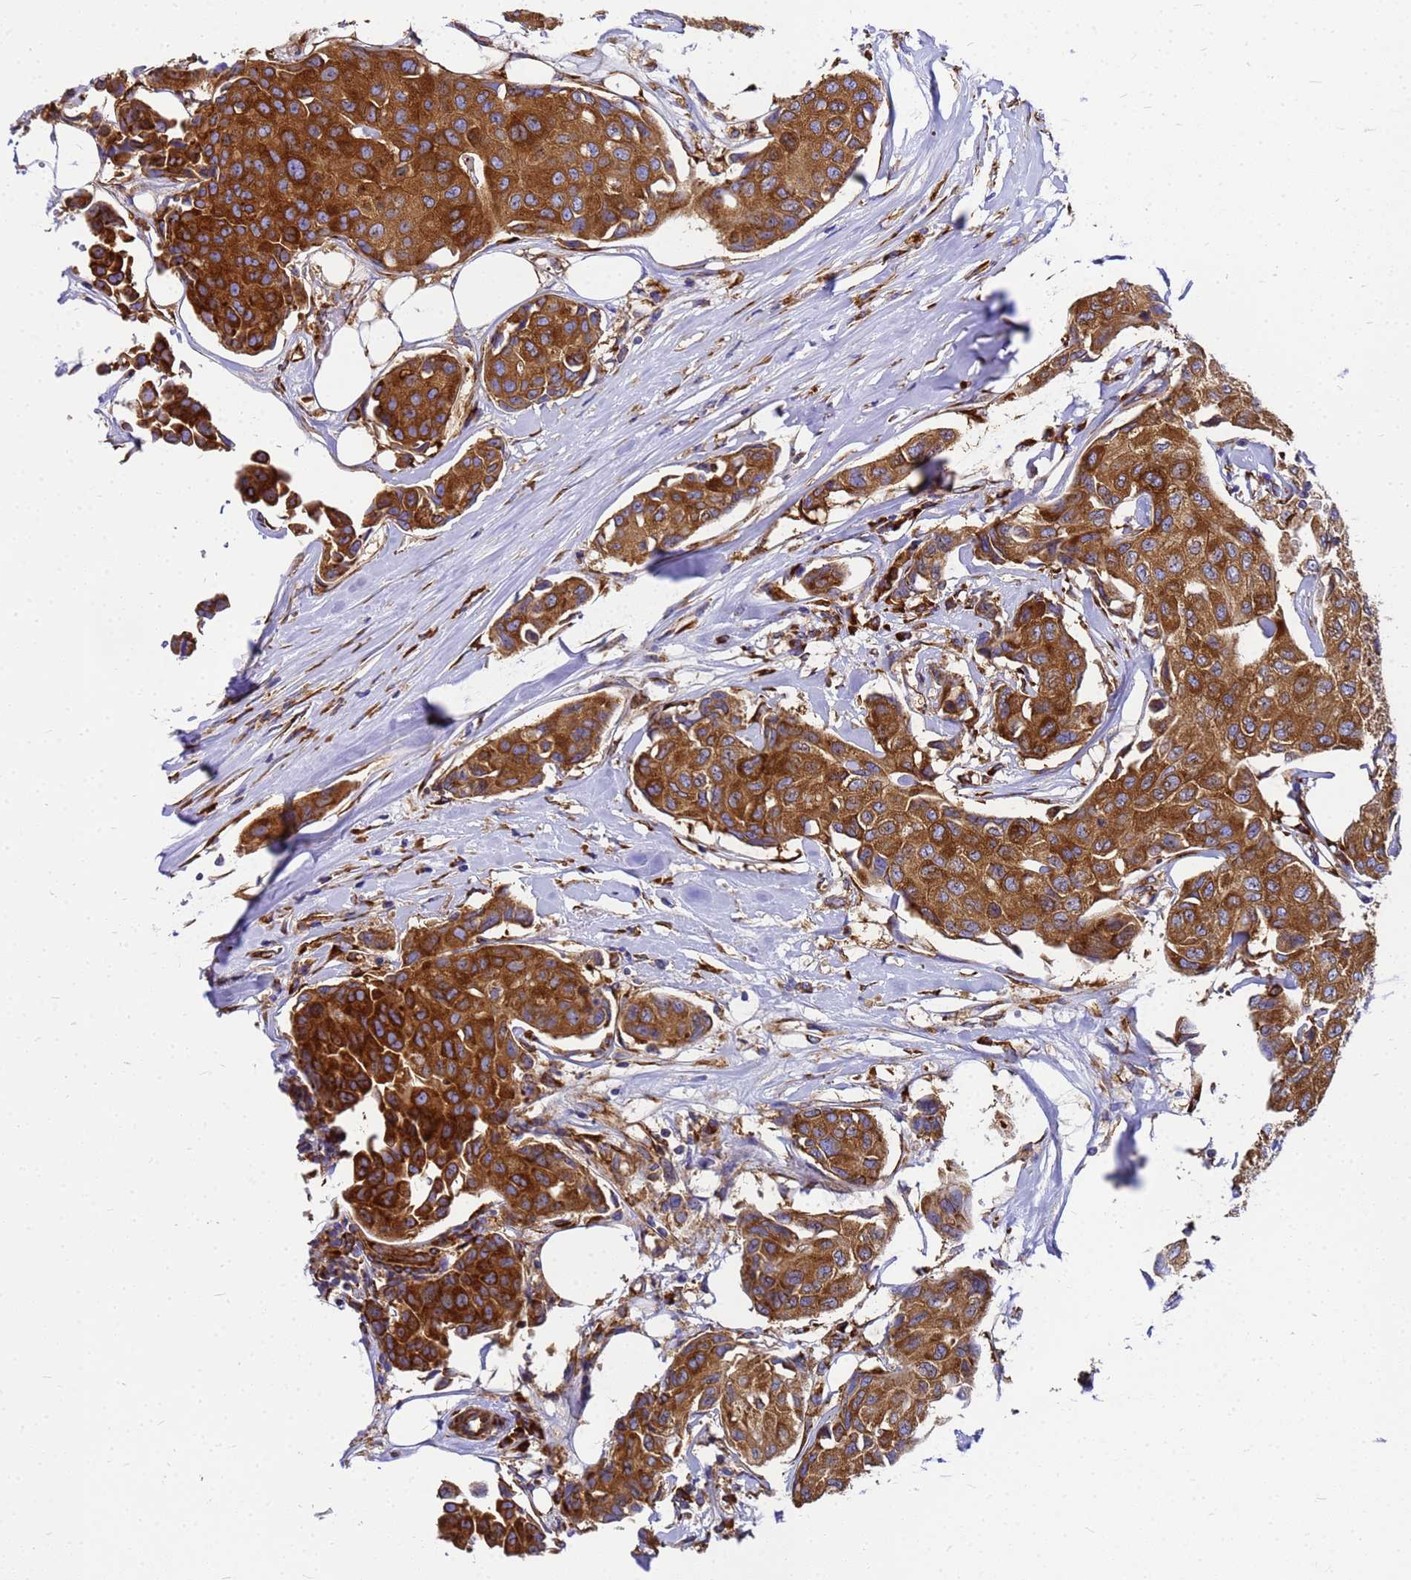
{"staining": {"intensity": "strong", "quantity": ">75%", "location": "cytoplasmic/membranous"}, "tissue": "breast cancer", "cell_type": "Tumor cells", "image_type": "cancer", "snomed": [{"axis": "morphology", "description": "Duct carcinoma"}, {"axis": "topography", "description": "Breast"}], "caption": "A brown stain shows strong cytoplasmic/membranous expression of a protein in breast cancer tumor cells. (DAB (3,3'-diaminobenzidine) = brown stain, brightfield microscopy at high magnification).", "gene": "EEF1D", "patient": {"sex": "female", "age": 80}}